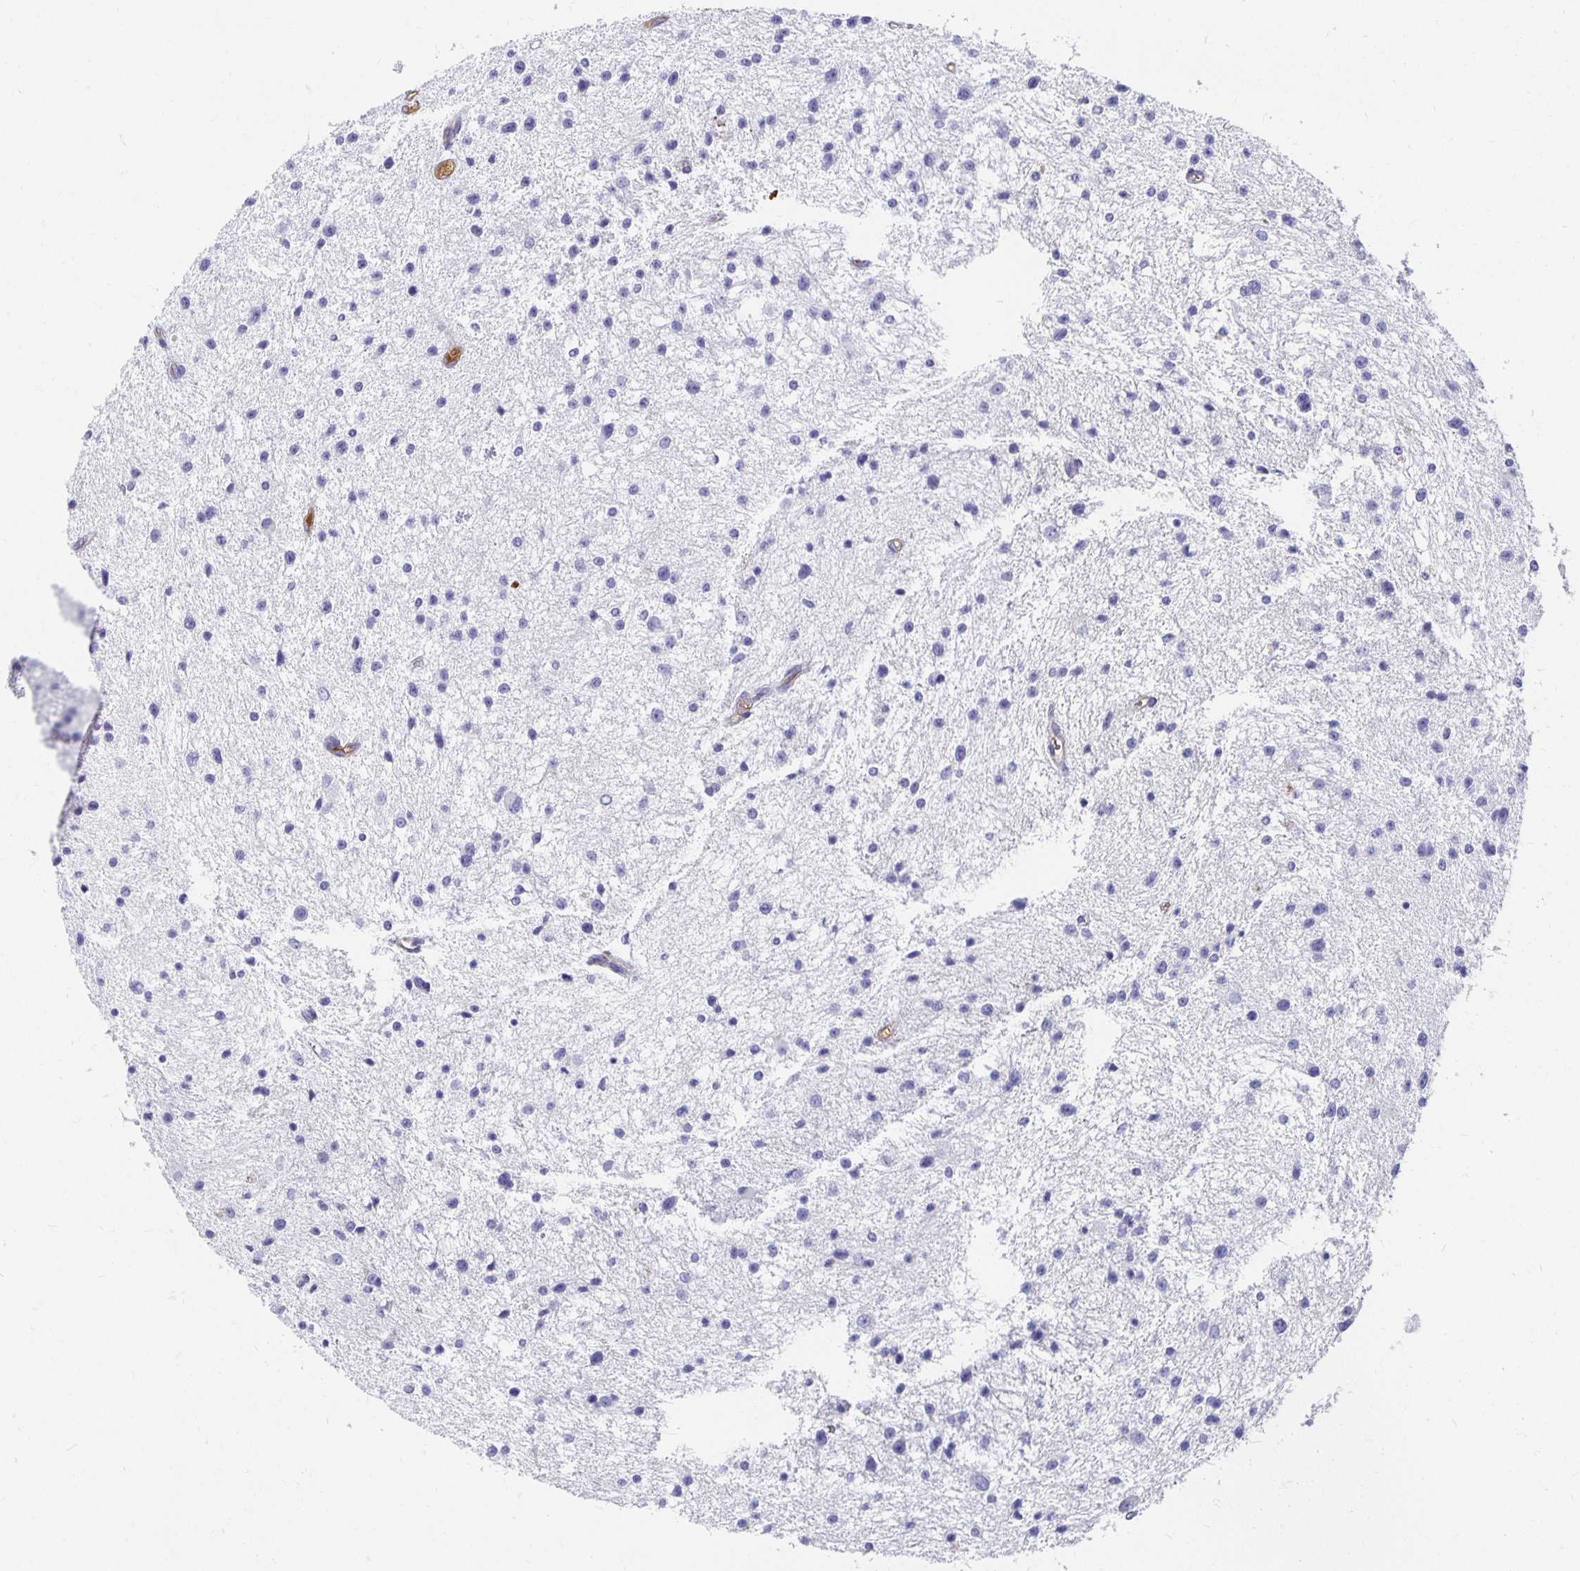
{"staining": {"intensity": "negative", "quantity": "none", "location": "none"}, "tissue": "glioma", "cell_type": "Tumor cells", "image_type": "cancer", "snomed": [{"axis": "morphology", "description": "Glioma, malignant, Low grade"}, {"axis": "topography", "description": "Brain"}], "caption": "High power microscopy histopathology image of an immunohistochemistry micrograph of malignant low-grade glioma, revealing no significant expression in tumor cells.", "gene": "APOB", "patient": {"sex": "male", "age": 43}}